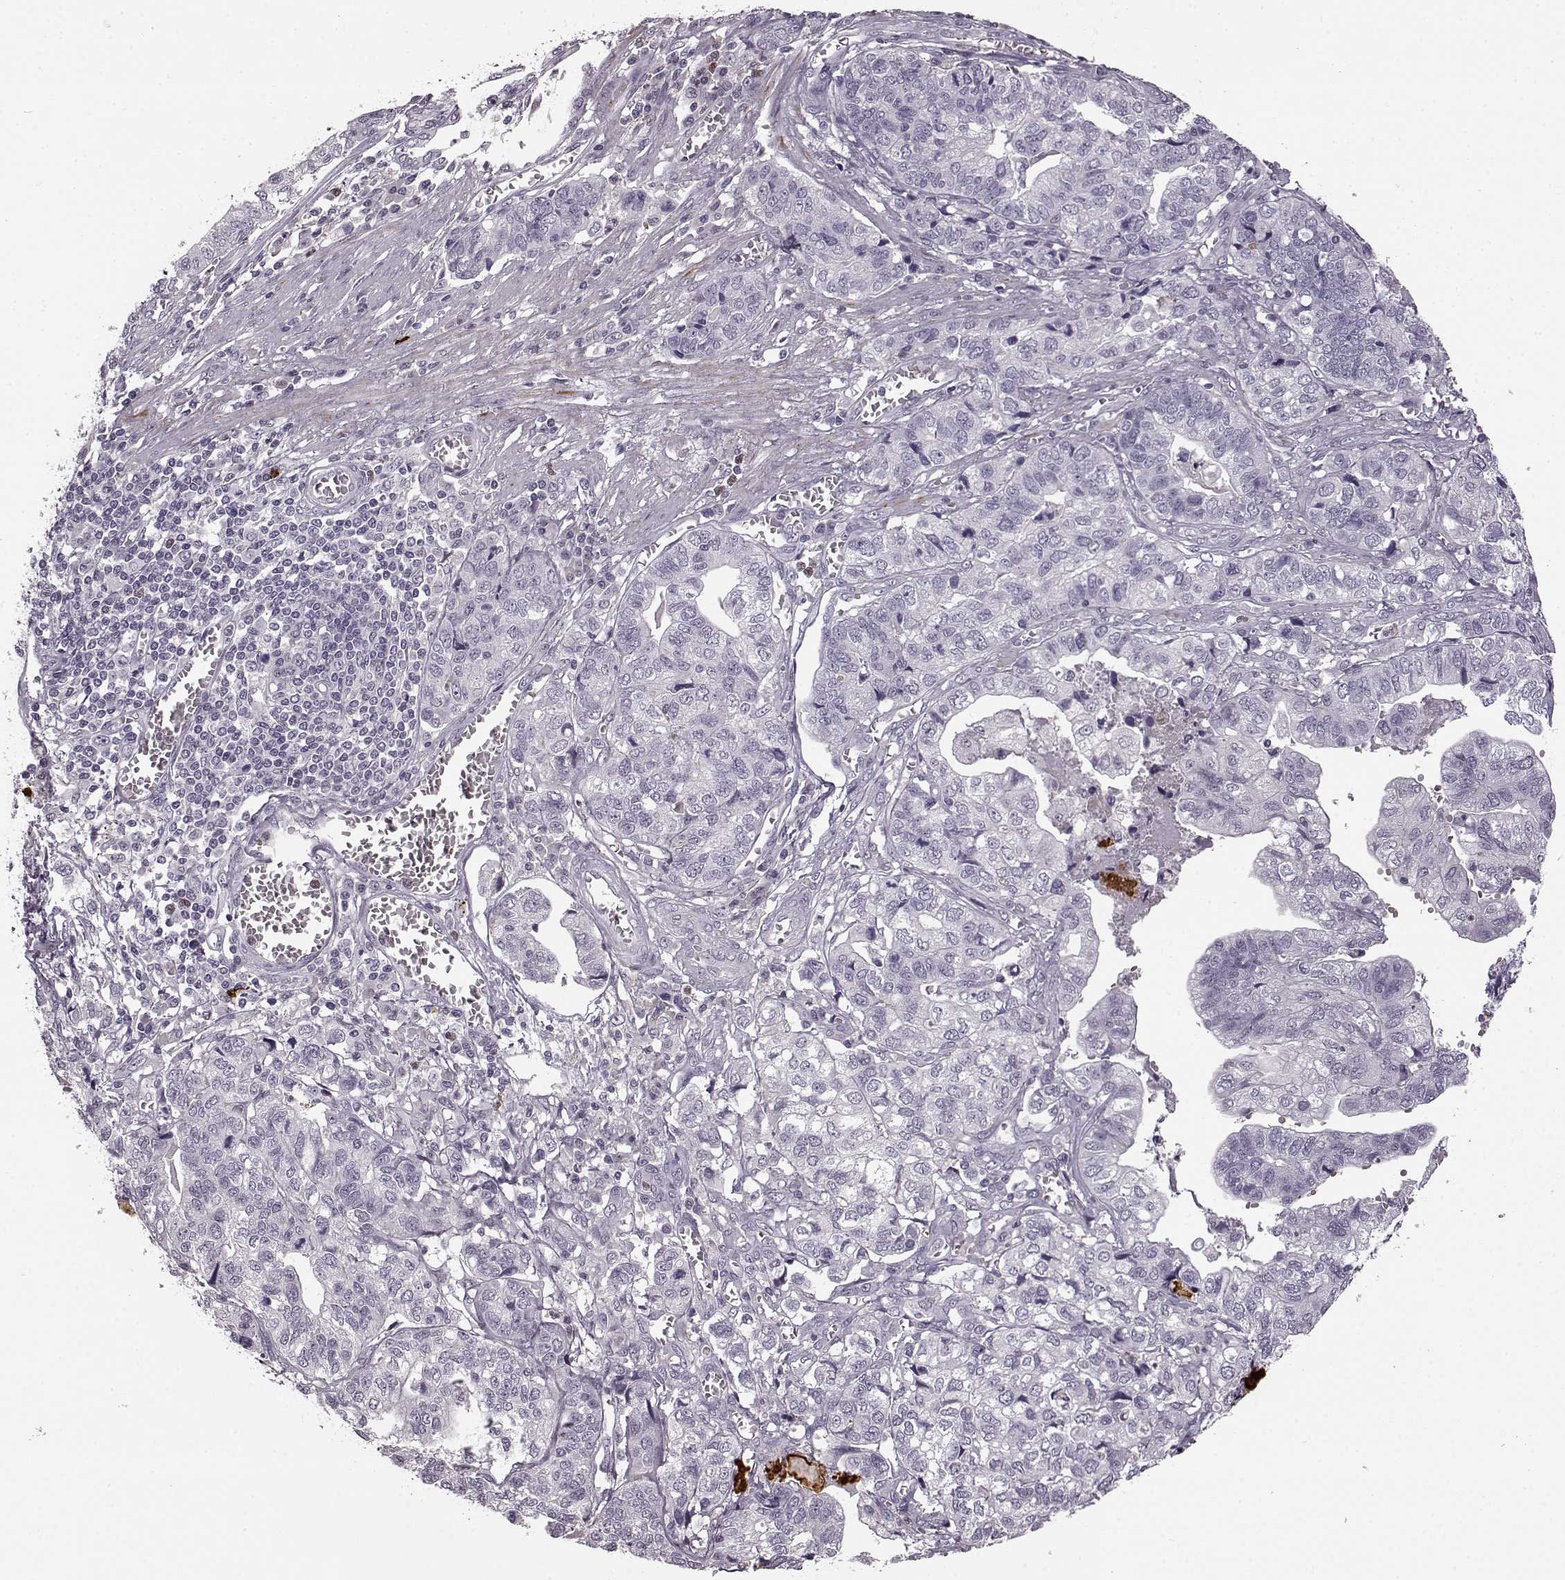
{"staining": {"intensity": "negative", "quantity": "none", "location": "none"}, "tissue": "stomach cancer", "cell_type": "Tumor cells", "image_type": "cancer", "snomed": [{"axis": "morphology", "description": "Adenocarcinoma, NOS"}, {"axis": "topography", "description": "Stomach, upper"}], "caption": "Human adenocarcinoma (stomach) stained for a protein using IHC exhibits no positivity in tumor cells.", "gene": "CNGA3", "patient": {"sex": "female", "age": 67}}